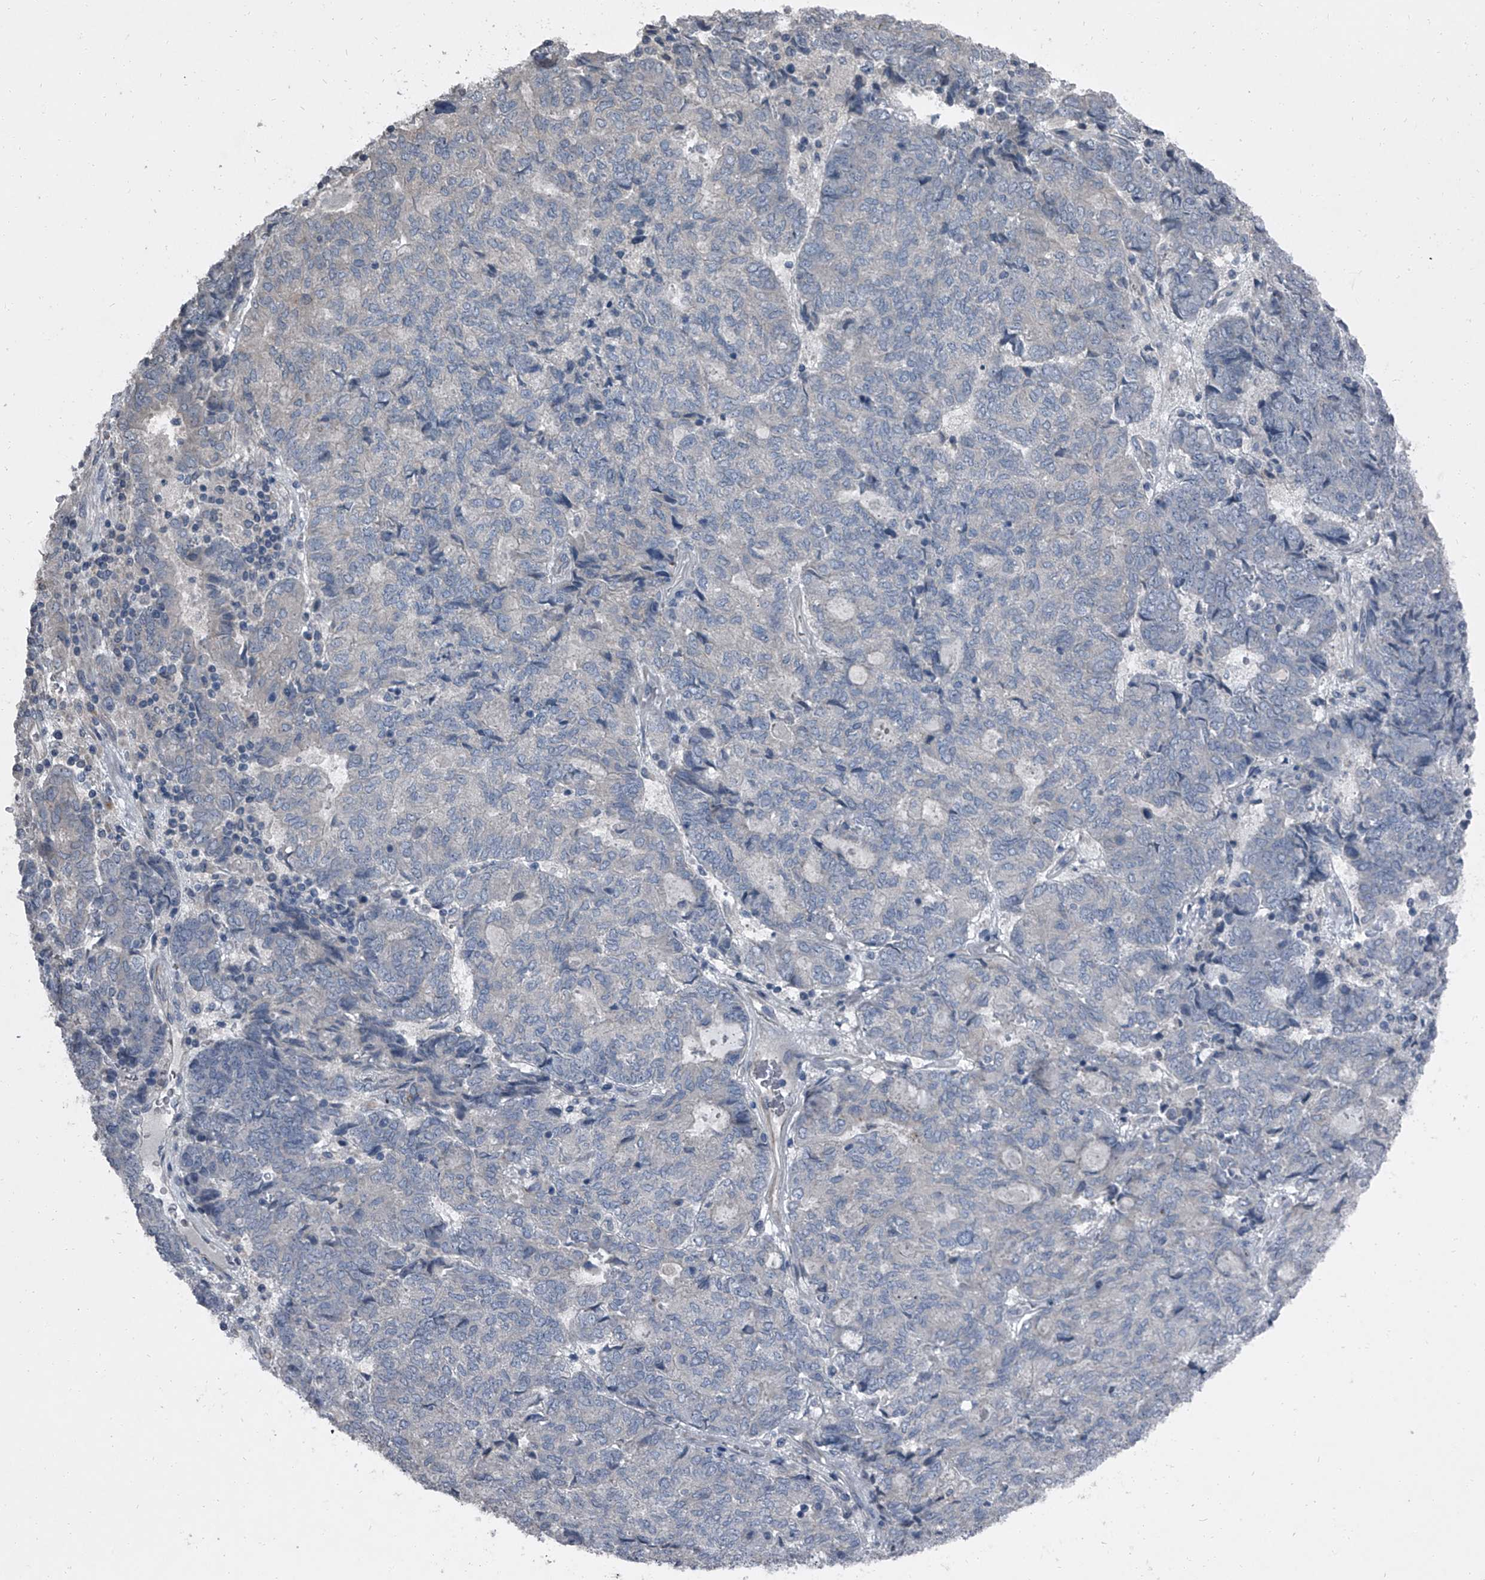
{"staining": {"intensity": "negative", "quantity": "none", "location": "none"}, "tissue": "endometrial cancer", "cell_type": "Tumor cells", "image_type": "cancer", "snomed": [{"axis": "morphology", "description": "Adenocarcinoma, NOS"}, {"axis": "topography", "description": "Endometrium"}], "caption": "Adenocarcinoma (endometrial) stained for a protein using IHC displays no positivity tumor cells.", "gene": "HEPHL1", "patient": {"sex": "female", "age": 80}}